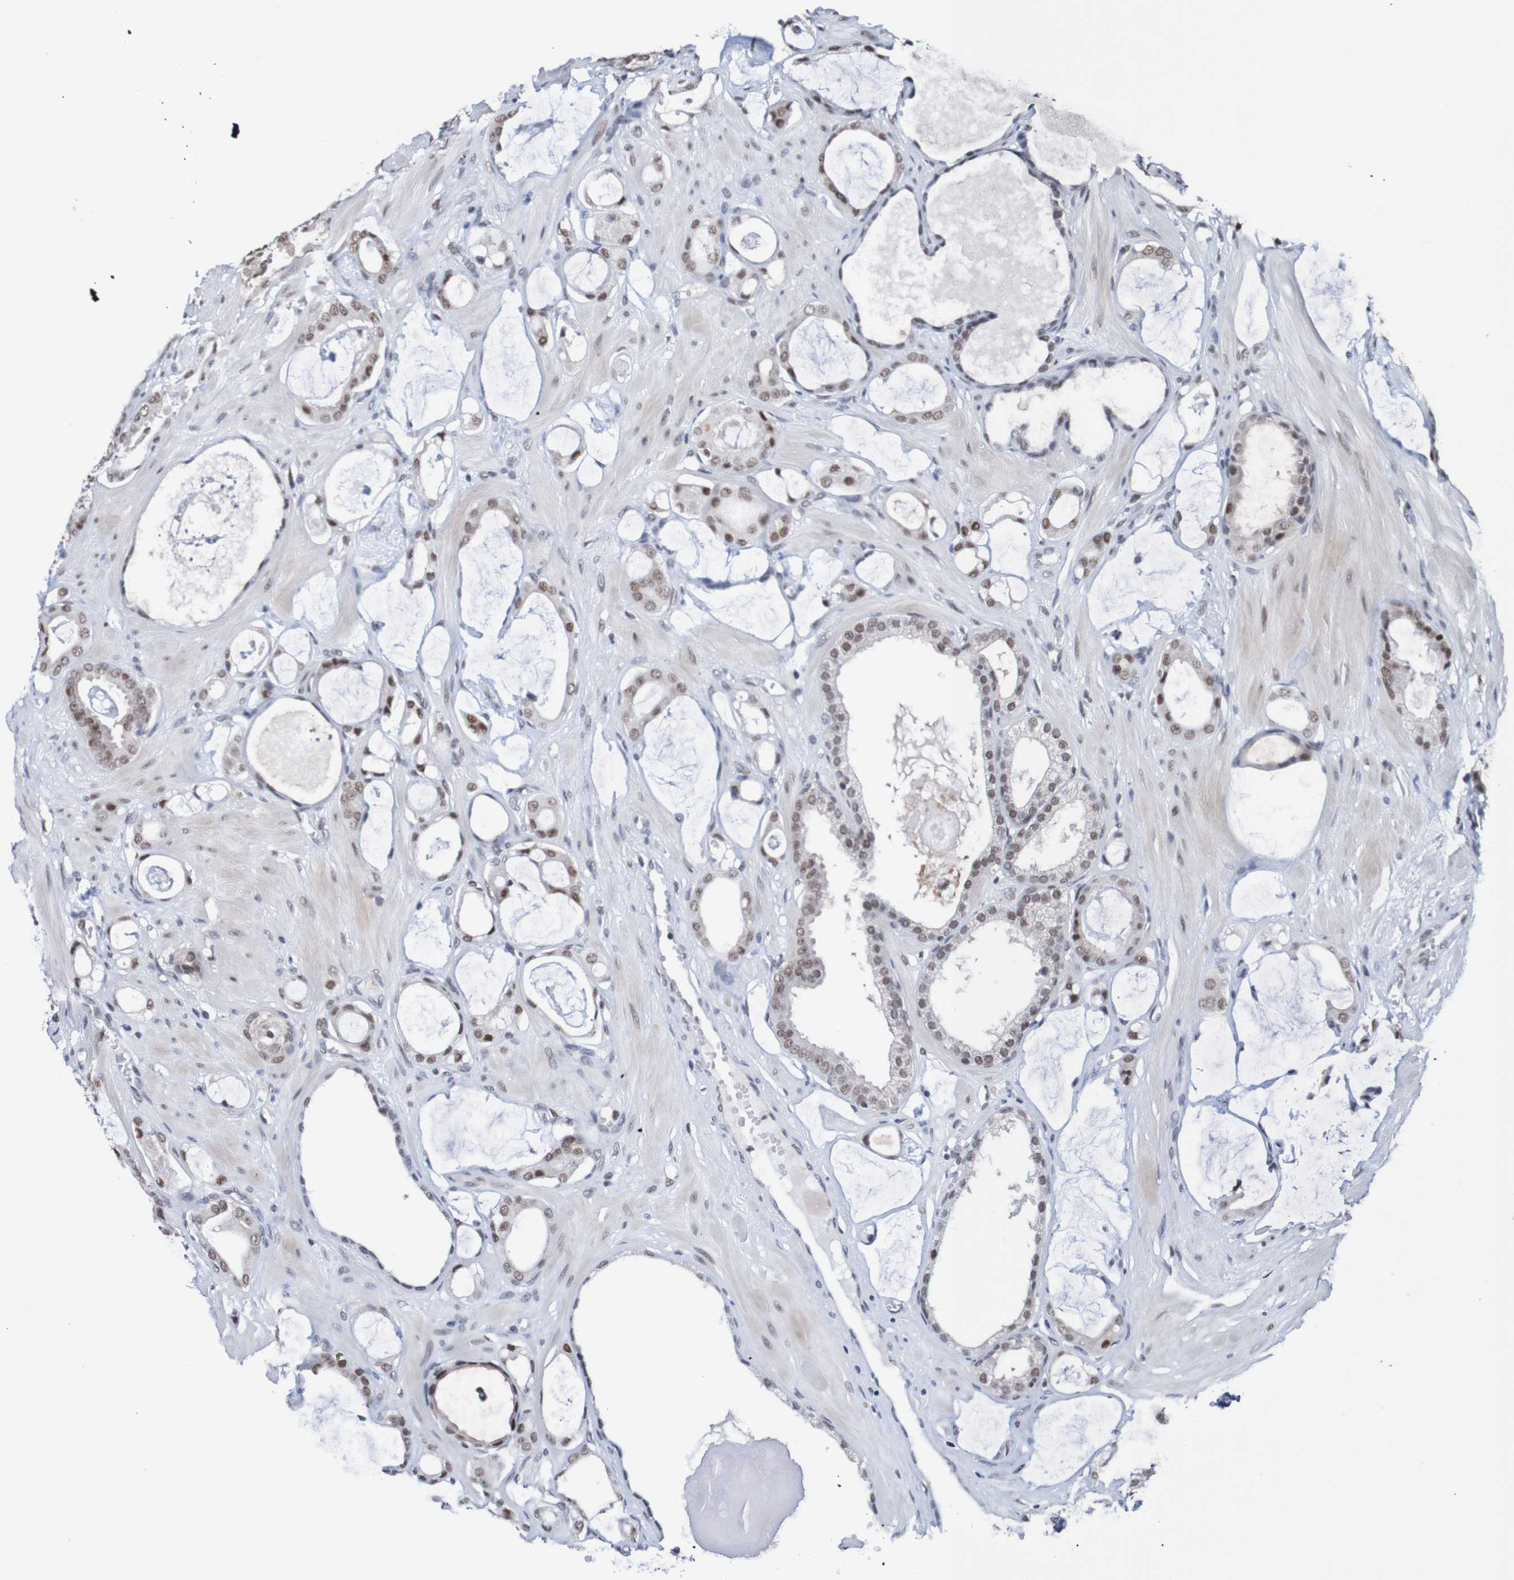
{"staining": {"intensity": "weak", "quantity": "25%-75%", "location": "nuclear"}, "tissue": "prostate cancer", "cell_type": "Tumor cells", "image_type": "cancer", "snomed": [{"axis": "morphology", "description": "Adenocarcinoma, Low grade"}, {"axis": "topography", "description": "Prostate"}], "caption": "IHC histopathology image of neoplastic tissue: prostate cancer stained using immunohistochemistry (IHC) shows low levels of weak protein expression localized specifically in the nuclear of tumor cells, appearing as a nuclear brown color.", "gene": "CDC5L", "patient": {"sex": "male", "age": 53}}